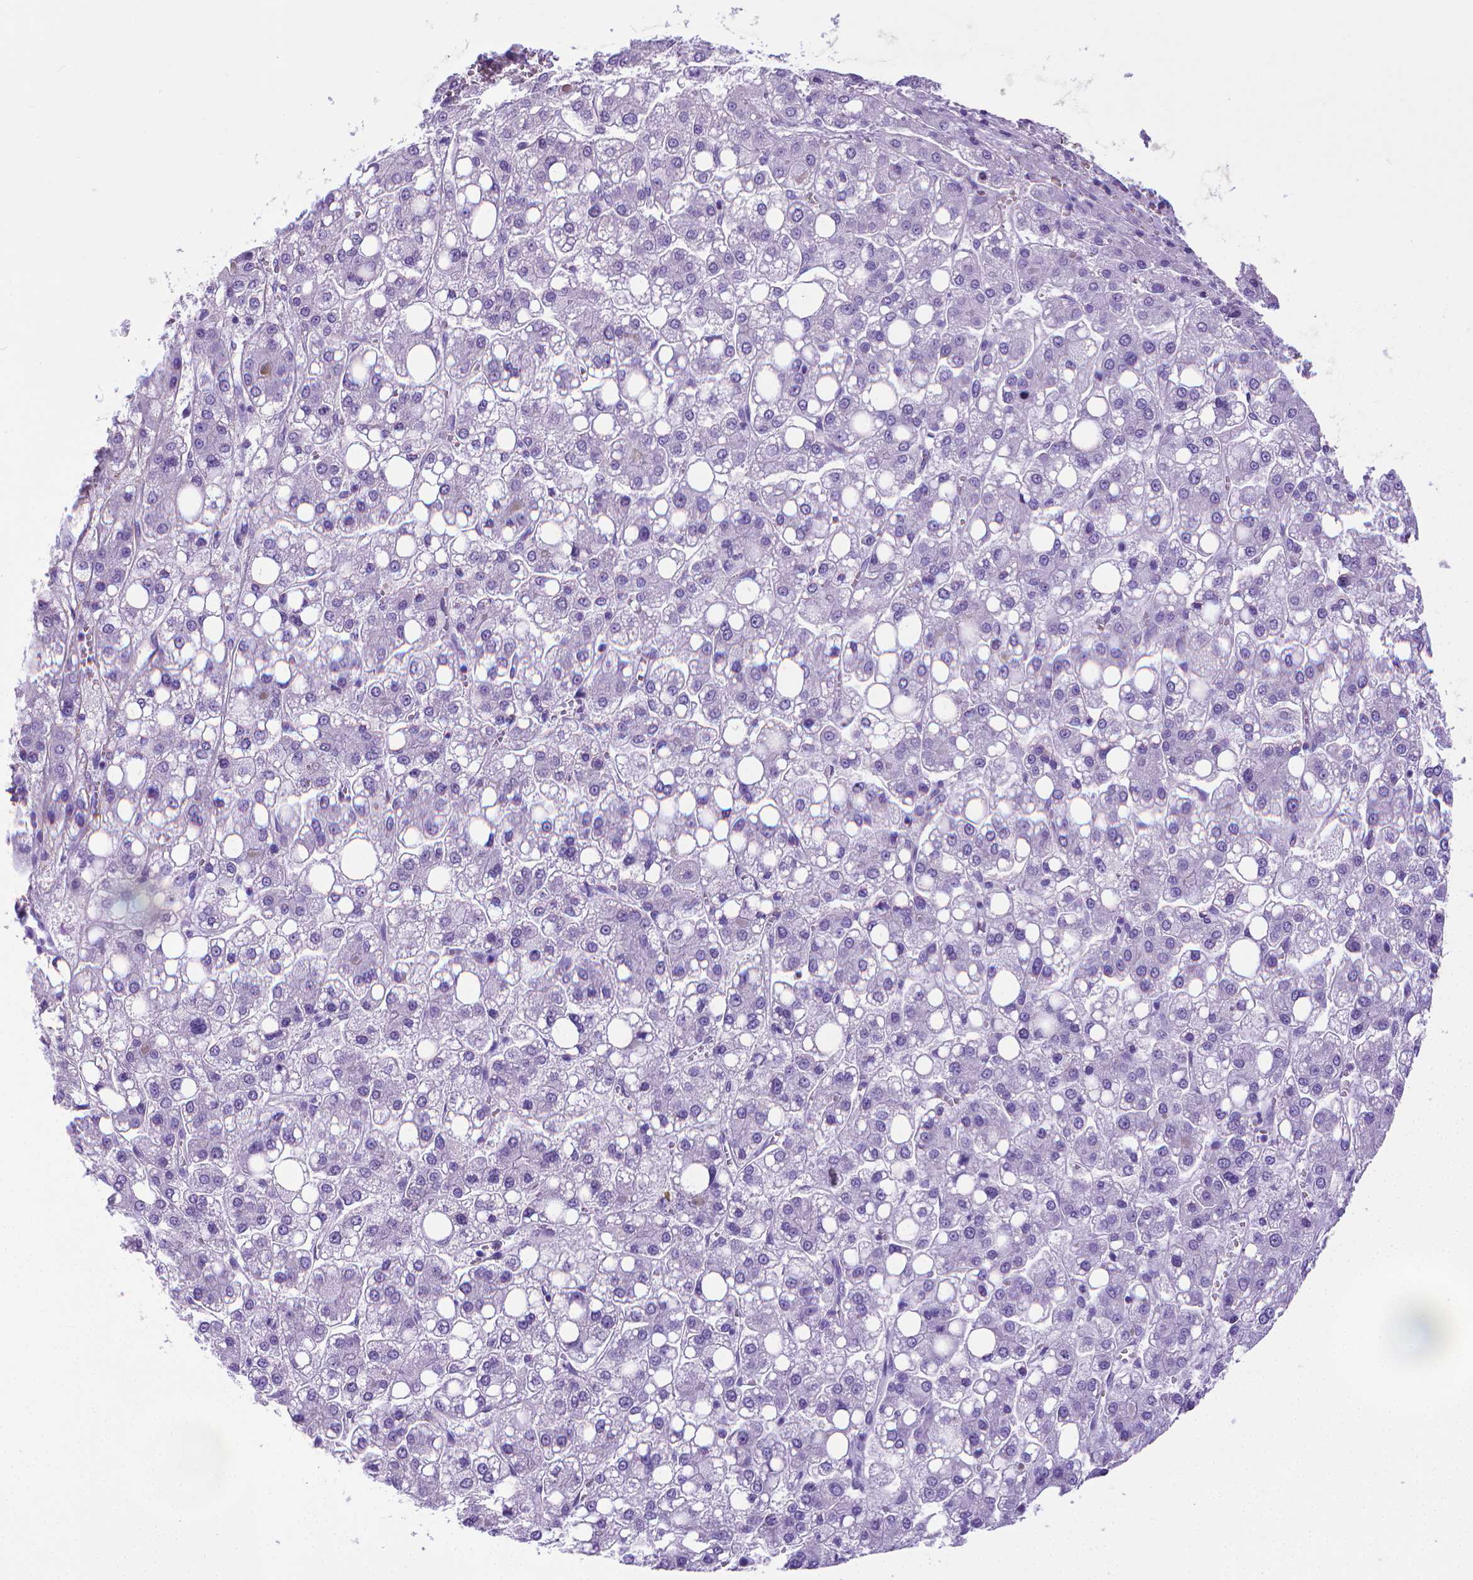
{"staining": {"intensity": "negative", "quantity": "none", "location": "none"}, "tissue": "liver cancer", "cell_type": "Tumor cells", "image_type": "cancer", "snomed": [{"axis": "morphology", "description": "Carcinoma, Hepatocellular, NOS"}, {"axis": "topography", "description": "Liver"}], "caption": "An immunohistochemistry (IHC) image of liver cancer is shown. There is no staining in tumor cells of liver cancer. The staining was performed using DAB to visualize the protein expression in brown, while the nuclei were stained in blue with hematoxylin (Magnification: 20x).", "gene": "MFAP2", "patient": {"sex": "male", "age": 73}}